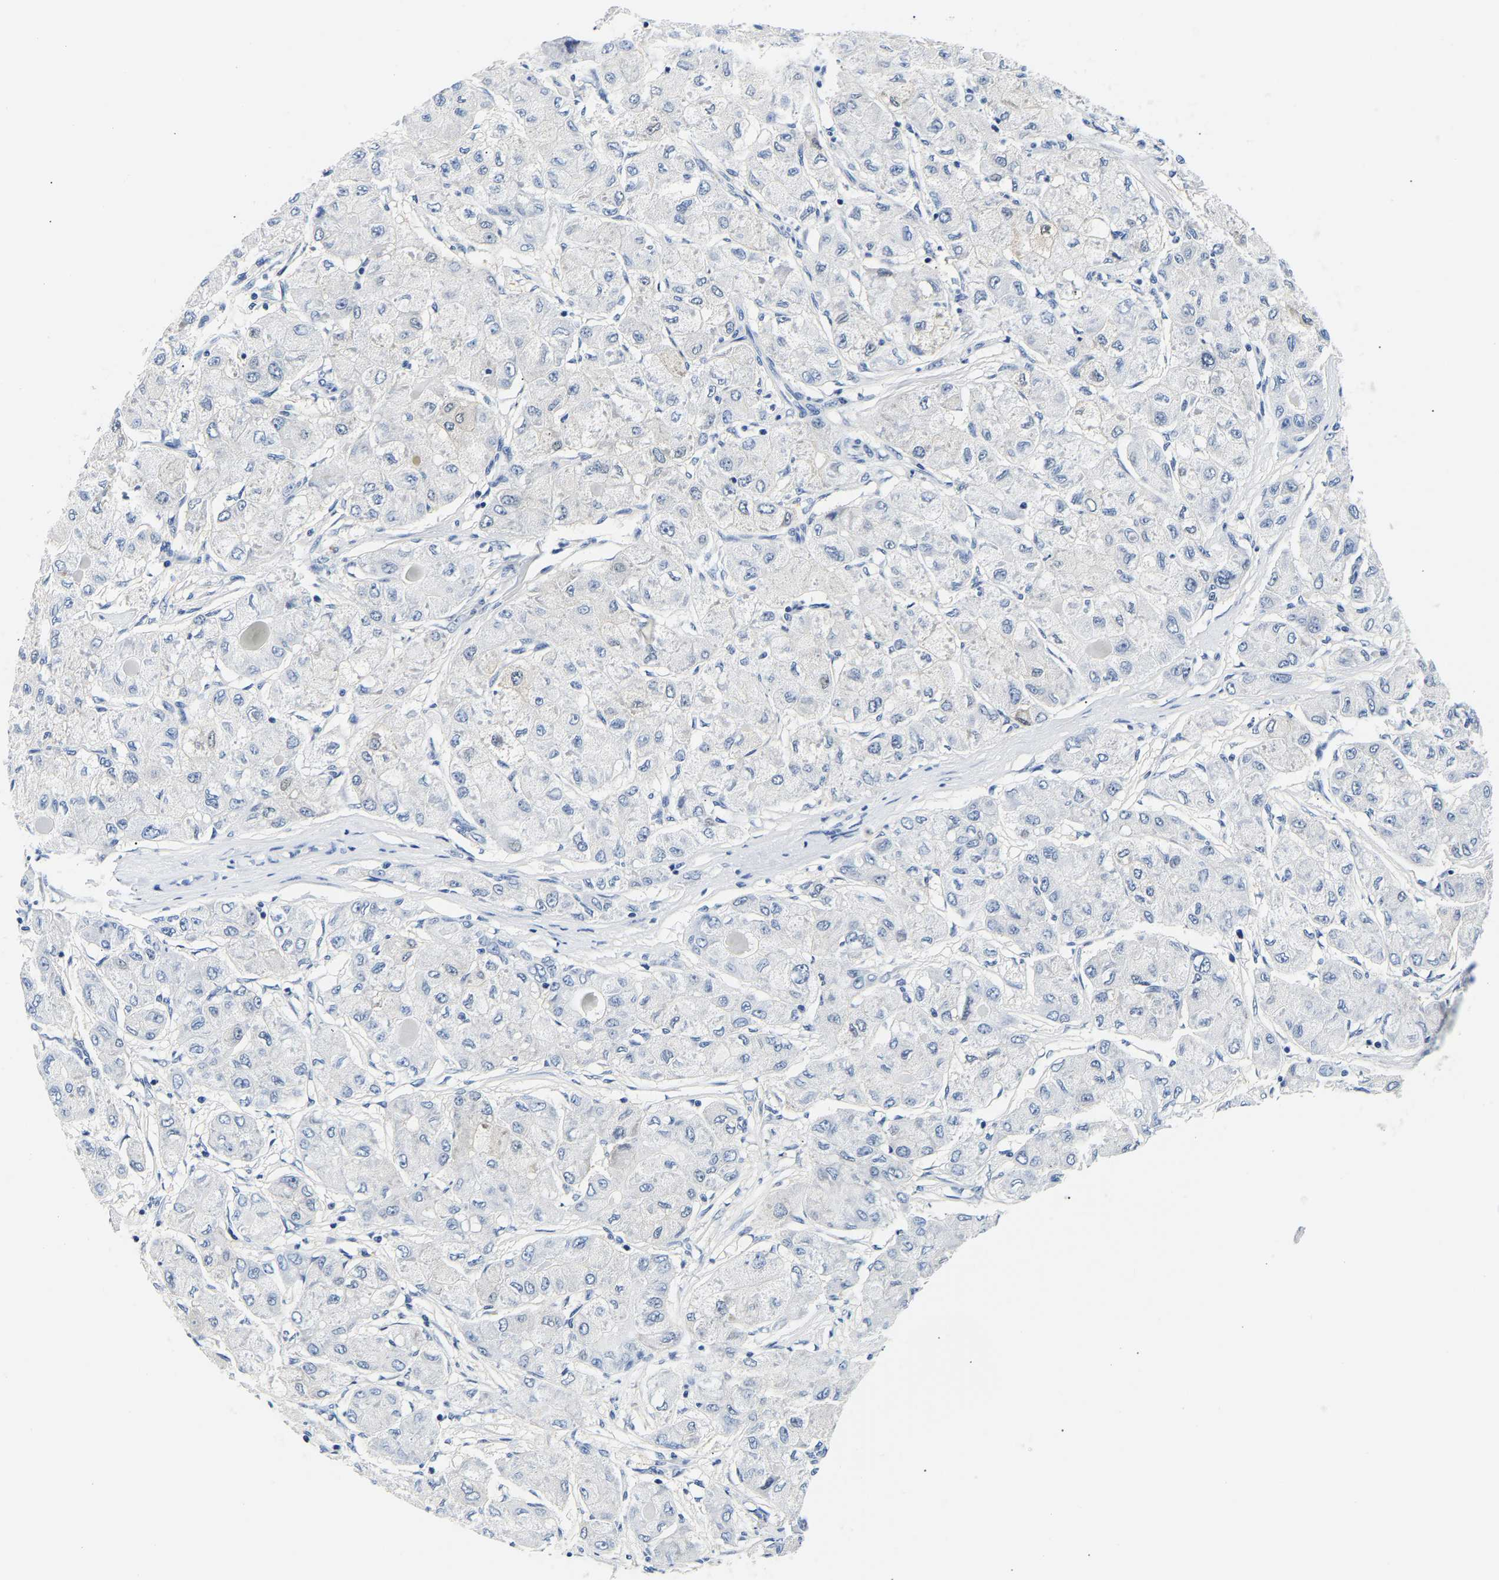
{"staining": {"intensity": "negative", "quantity": "none", "location": "none"}, "tissue": "liver cancer", "cell_type": "Tumor cells", "image_type": "cancer", "snomed": [{"axis": "morphology", "description": "Carcinoma, Hepatocellular, NOS"}, {"axis": "topography", "description": "Liver"}], "caption": "Micrograph shows no significant protein expression in tumor cells of liver hepatocellular carcinoma.", "gene": "UCHL3", "patient": {"sex": "male", "age": 80}}